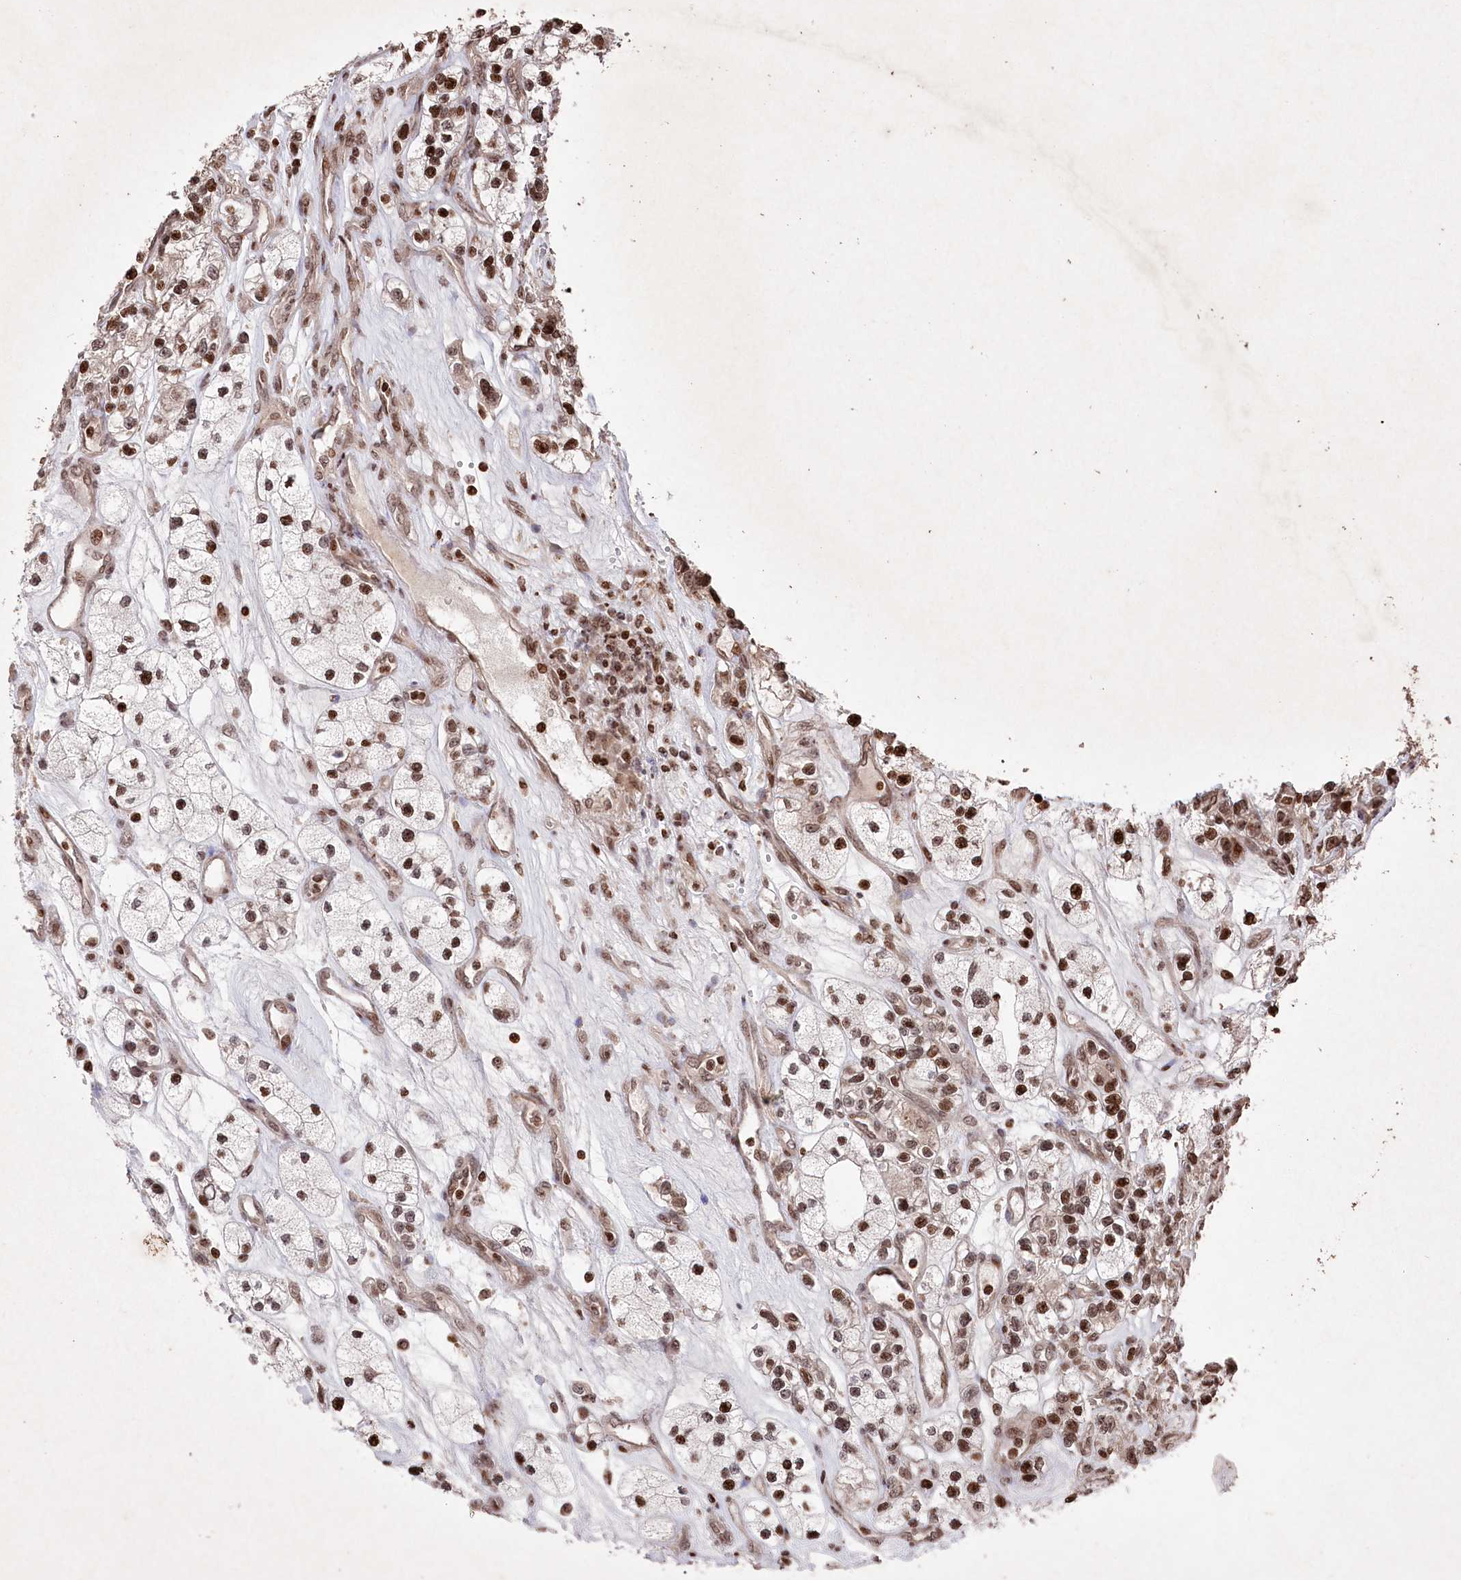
{"staining": {"intensity": "moderate", "quantity": ">75%", "location": "nuclear"}, "tissue": "renal cancer", "cell_type": "Tumor cells", "image_type": "cancer", "snomed": [{"axis": "morphology", "description": "Adenocarcinoma, NOS"}, {"axis": "topography", "description": "Kidney"}], "caption": "This micrograph shows immunohistochemistry staining of renal cancer, with medium moderate nuclear expression in about >75% of tumor cells.", "gene": "CCSER2", "patient": {"sex": "female", "age": 57}}